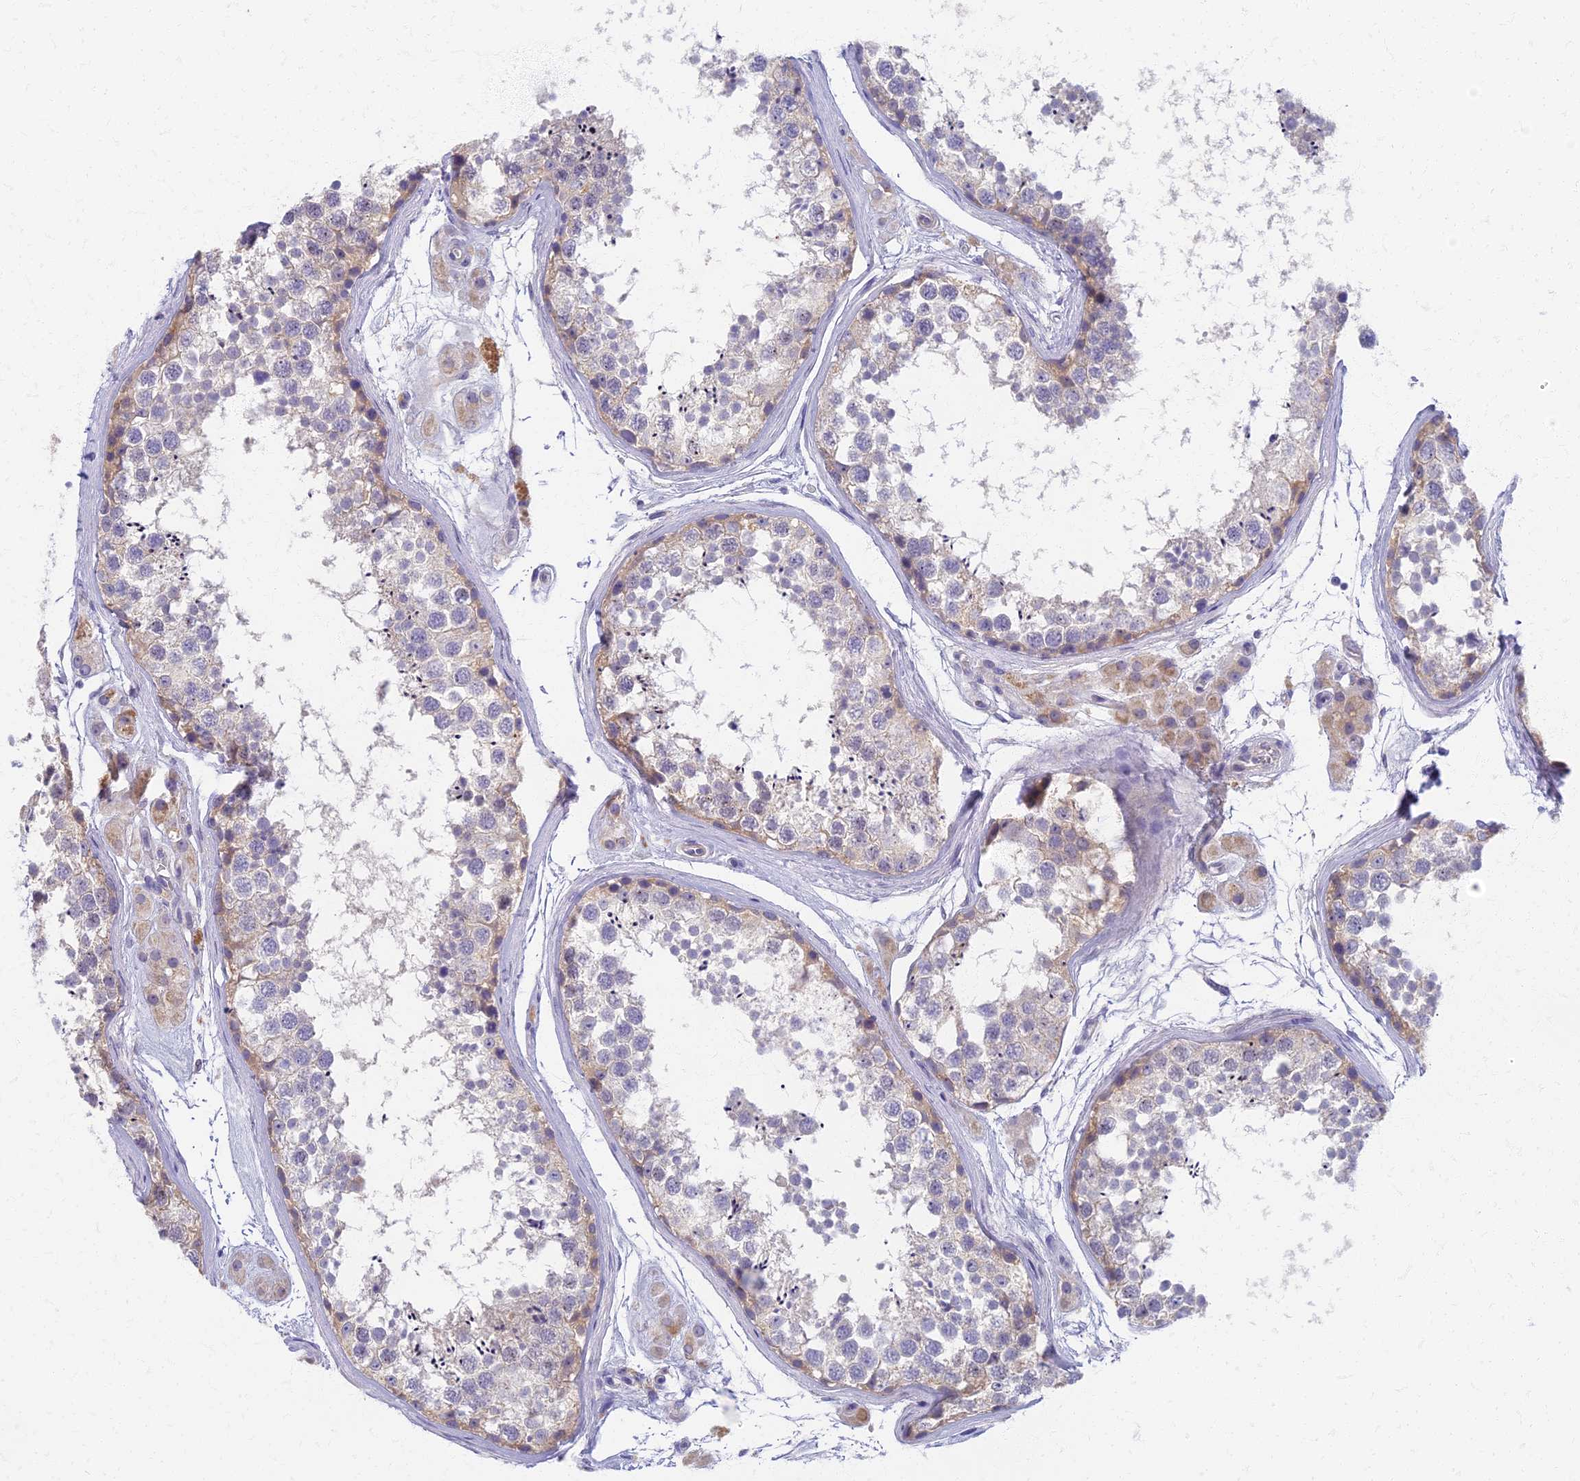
{"staining": {"intensity": "moderate", "quantity": "<25%", "location": "cytoplasmic/membranous"}, "tissue": "testis", "cell_type": "Cells in seminiferous ducts", "image_type": "normal", "snomed": [{"axis": "morphology", "description": "Normal tissue, NOS"}, {"axis": "topography", "description": "Testis"}], "caption": "Immunohistochemical staining of normal testis reveals low levels of moderate cytoplasmic/membranous expression in about <25% of cells in seminiferous ducts.", "gene": "AP4E1", "patient": {"sex": "male", "age": 56}}